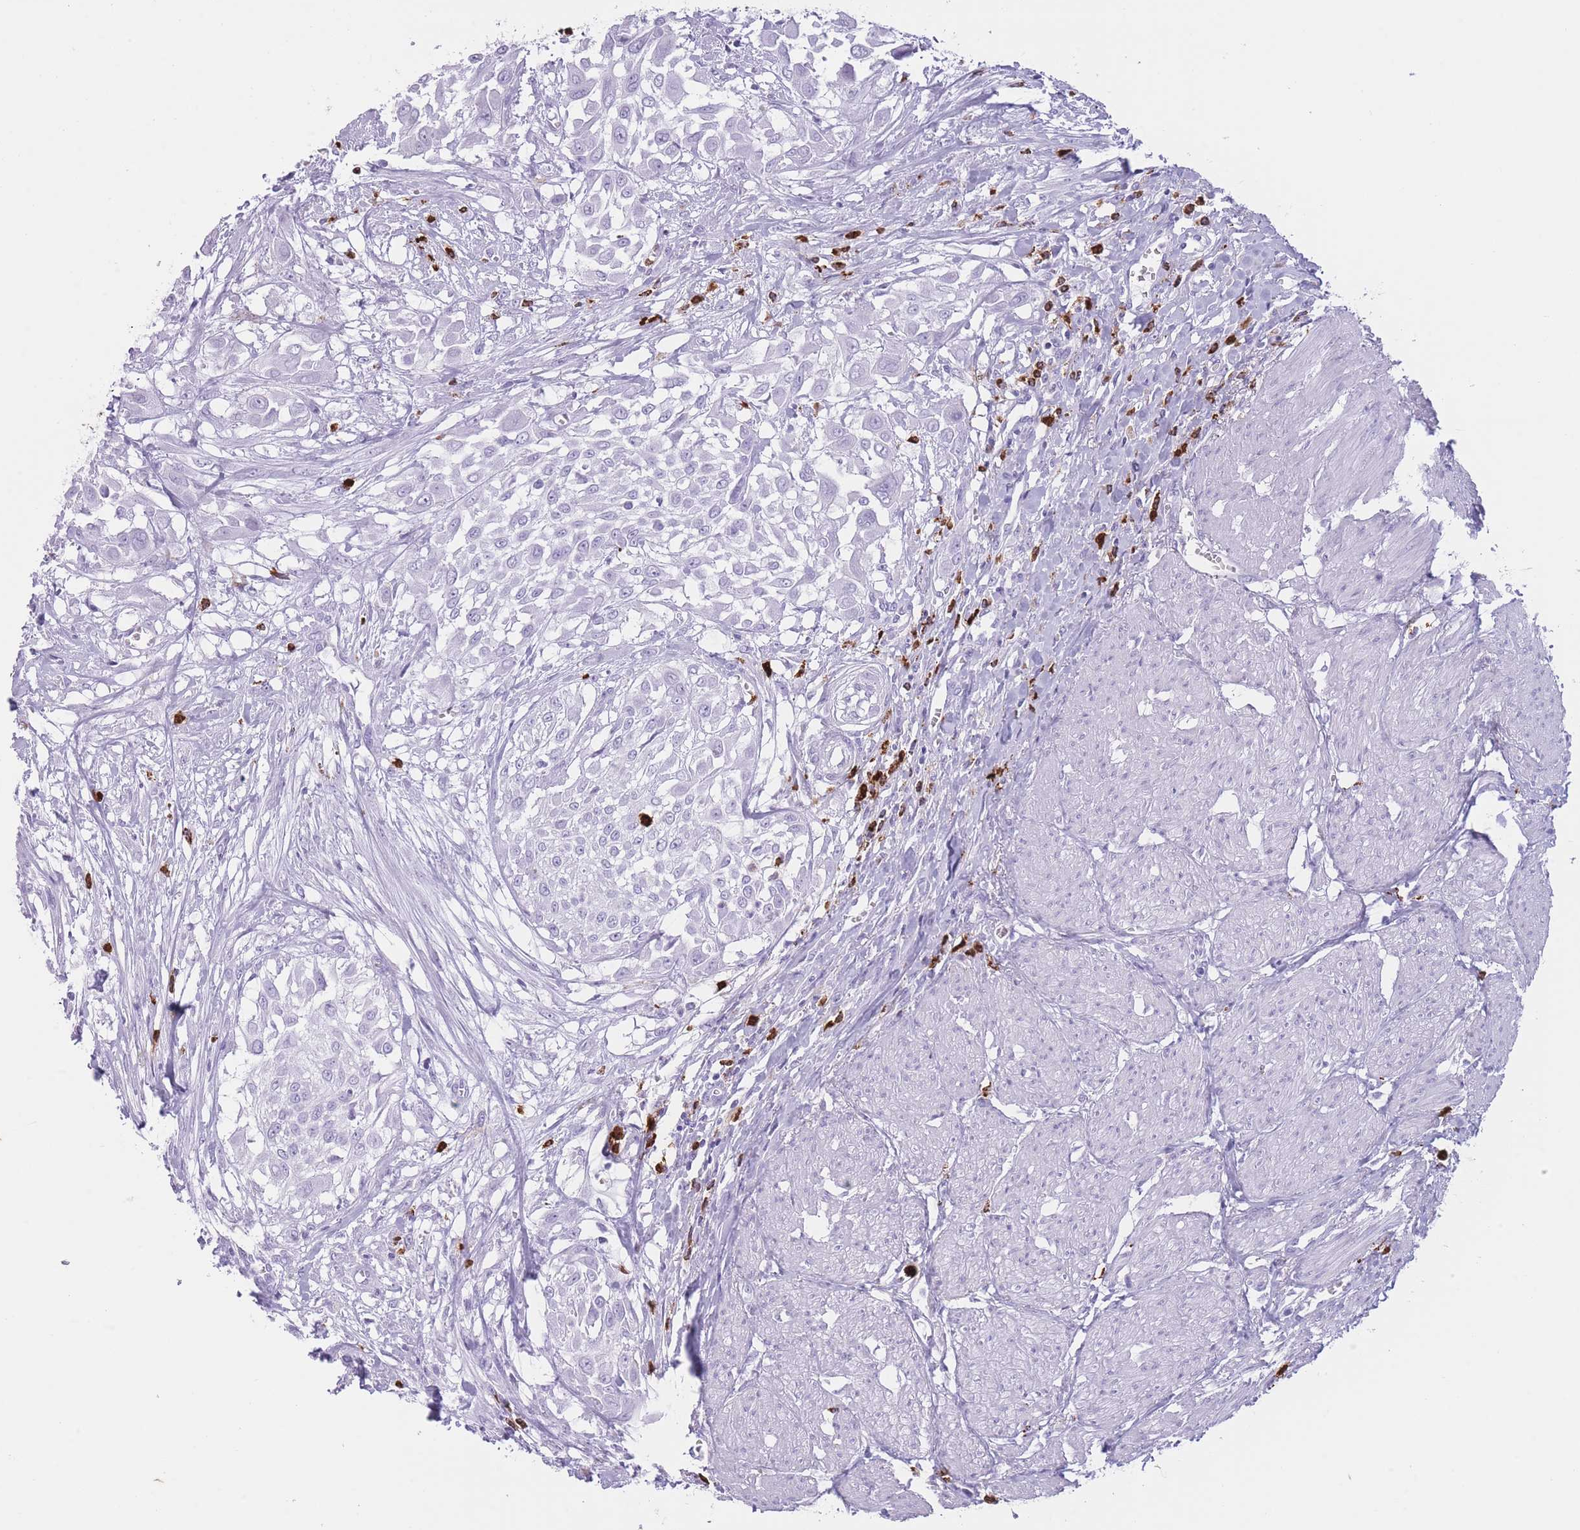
{"staining": {"intensity": "negative", "quantity": "none", "location": "none"}, "tissue": "urothelial cancer", "cell_type": "Tumor cells", "image_type": "cancer", "snomed": [{"axis": "morphology", "description": "Urothelial carcinoma, High grade"}, {"axis": "topography", "description": "Urinary bladder"}], "caption": "Photomicrograph shows no significant protein staining in tumor cells of urothelial carcinoma (high-grade).", "gene": "OR4F21", "patient": {"sex": "male", "age": 57}}